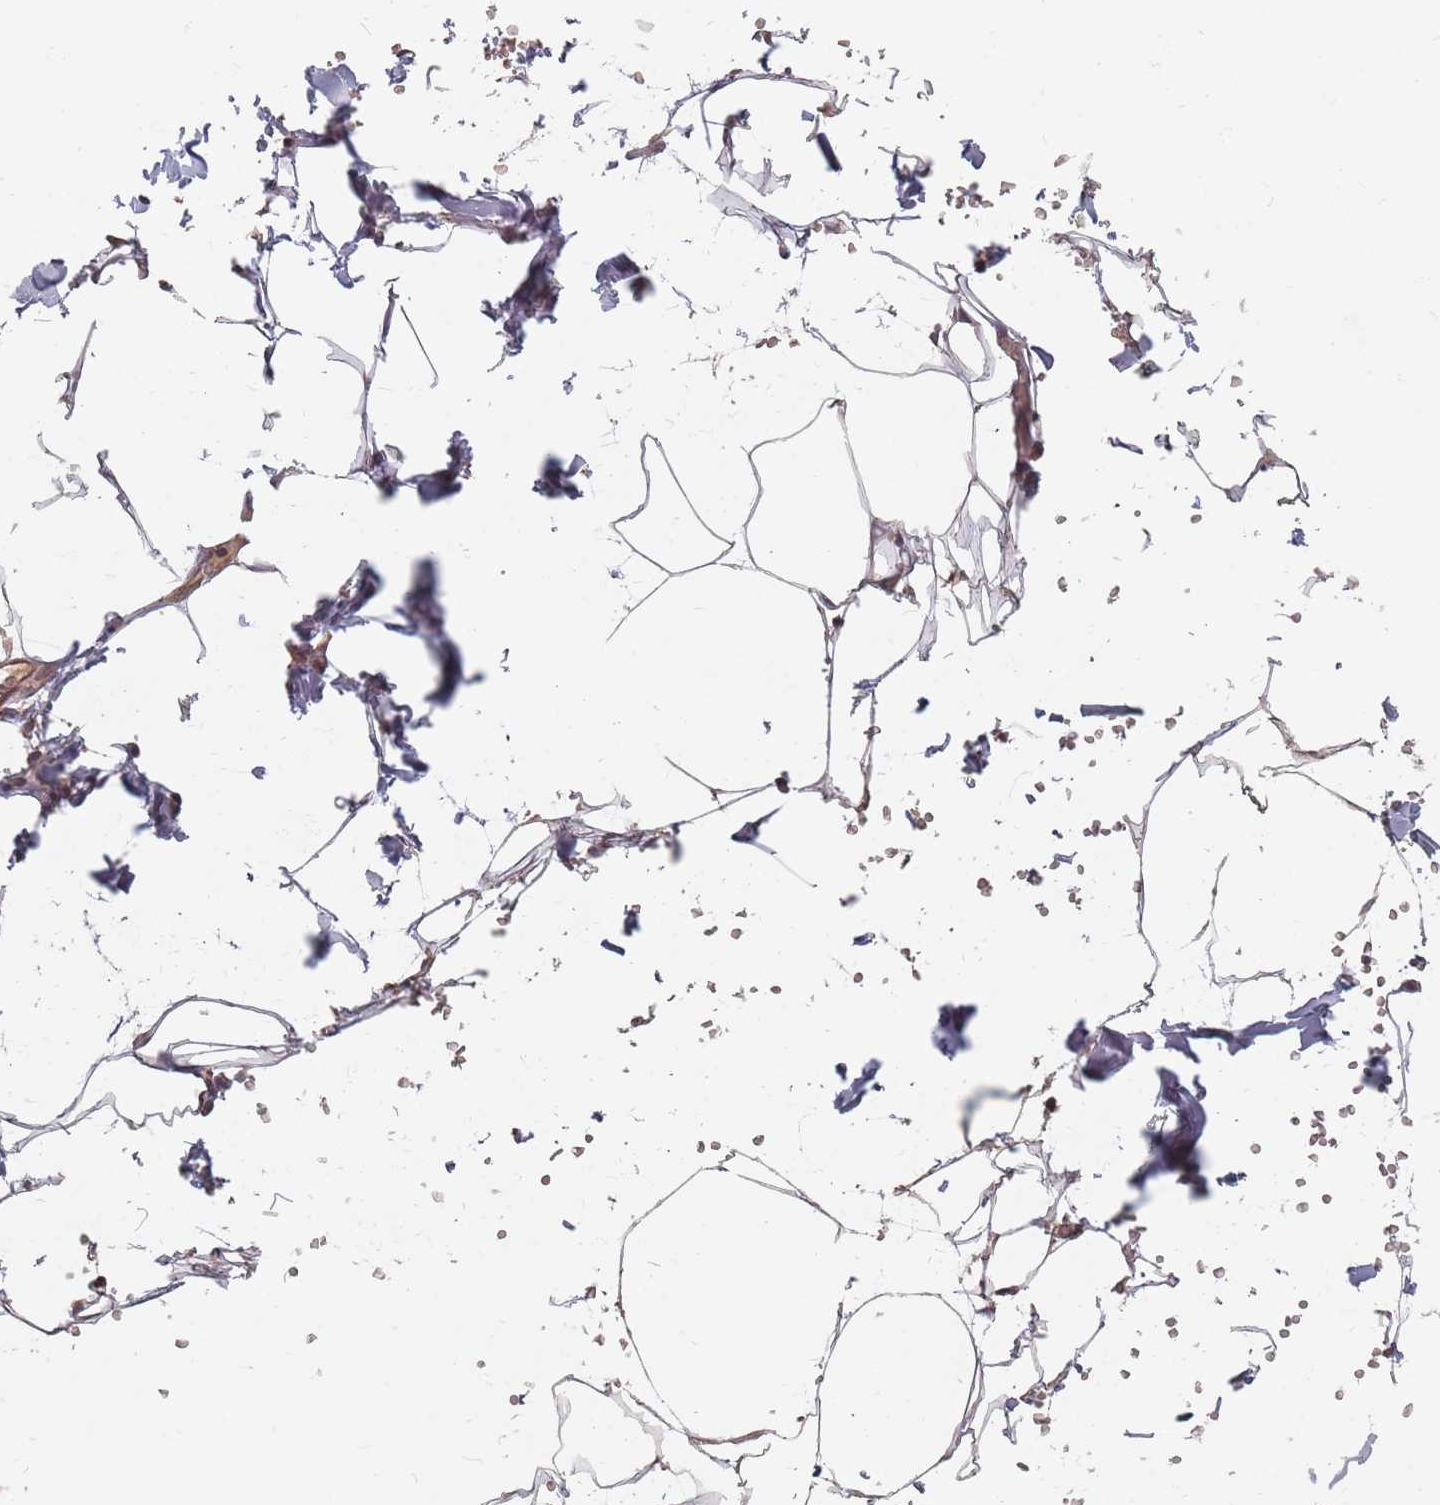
{"staining": {"intensity": "moderate", "quantity": ">75%", "location": "cytoplasmic/membranous"}, "tissue": "adipose tissue", "cell_type": "Adipocytes", "image_type": "normal", "snomed": [{"axis": "morphology", "description": "Normal tissue, NOS"}, {"axis": "topography", "description": "Gallbladder"}, {"axis": "topography", "description": "Peripheral nerve tissue"}], "caption": "Protein positivity by IHC demonstrates moderate cytoplasmic/membranous expression in approximately >75% of adipocytes in normal adipose tissue.", "gene": "C3orf14", "patient": {"sex": "male", "age": 38}}